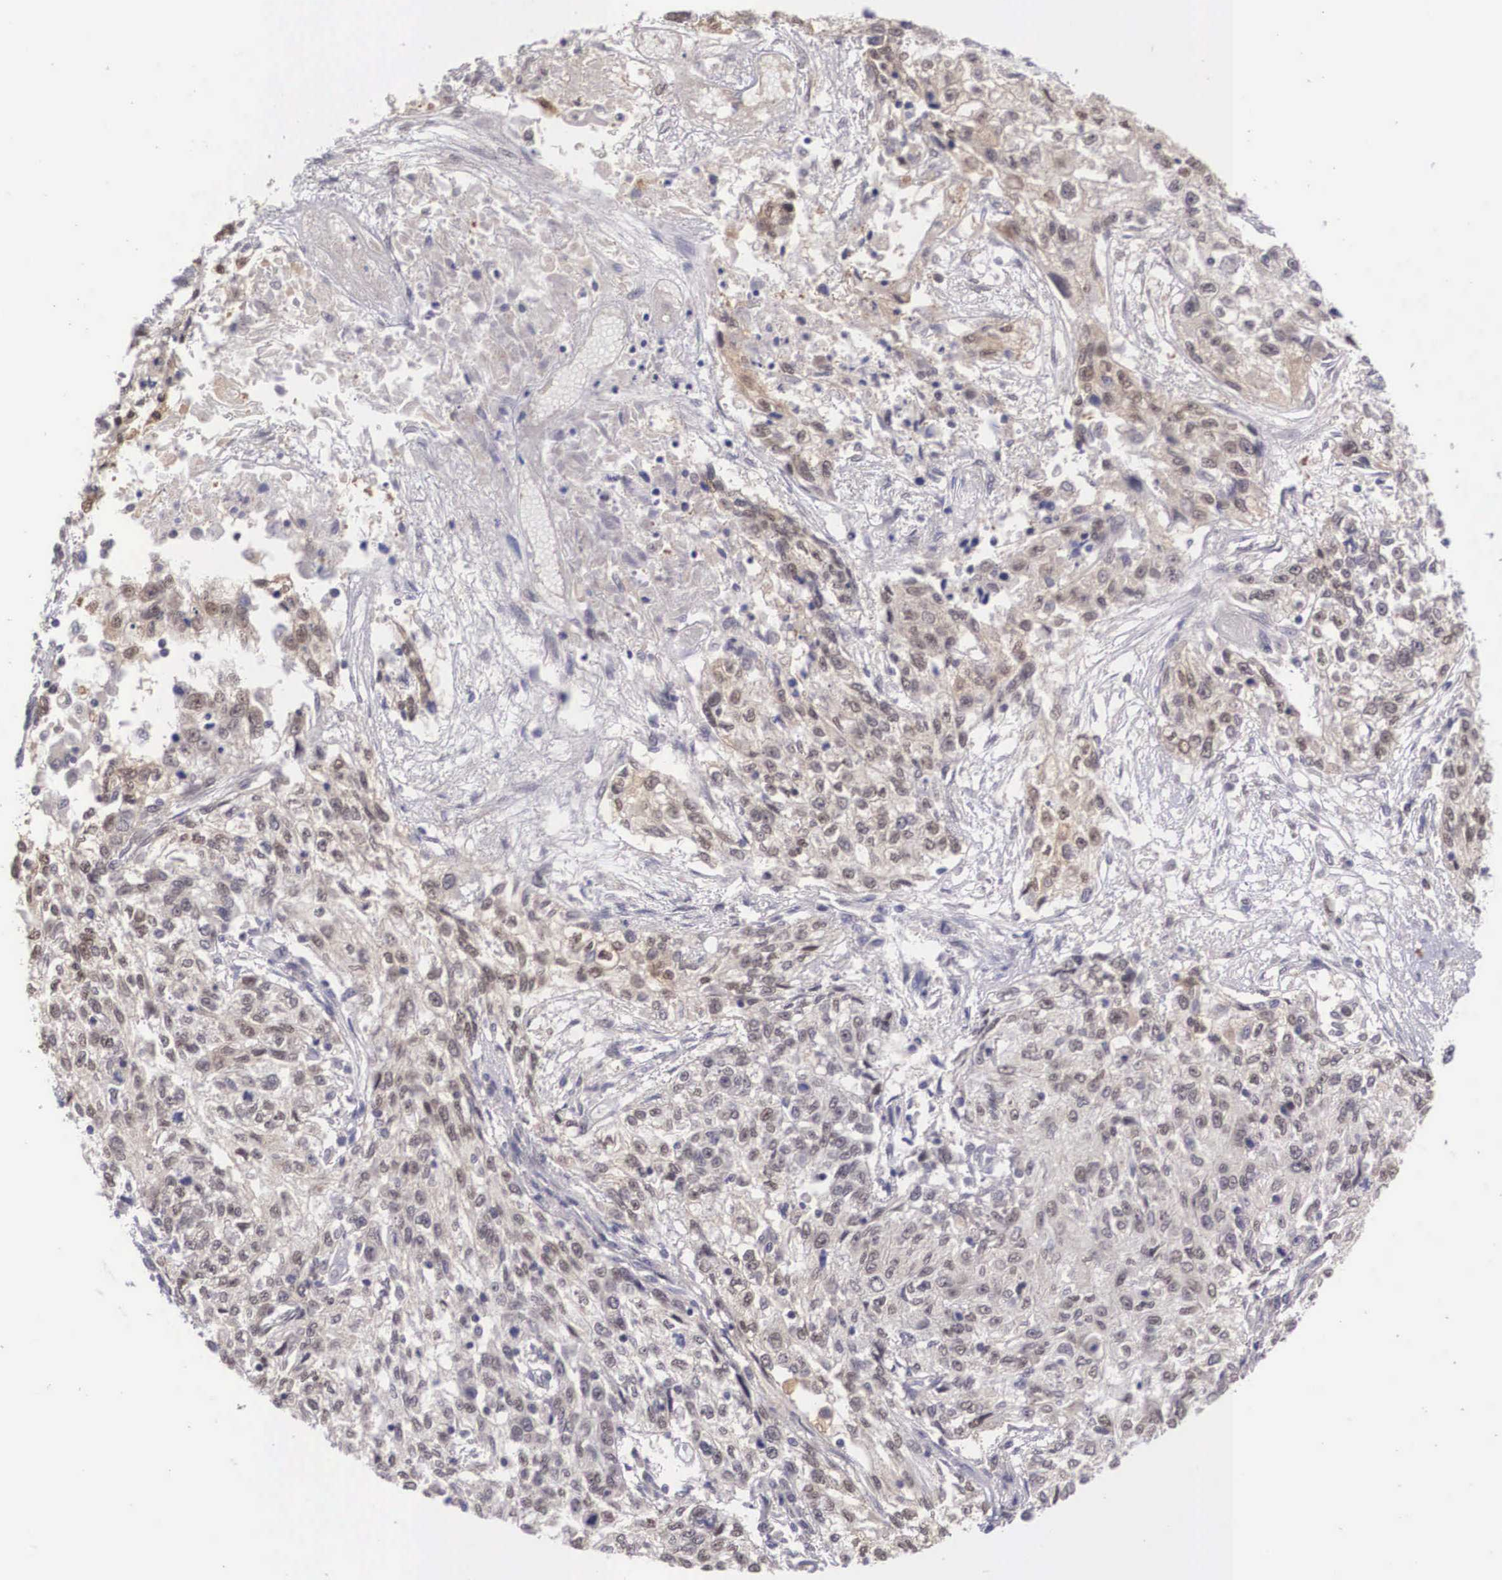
{"staining": {"intensity": "weak", "quantity": "25%-75%", "location": "cytoplasmic/membranous,nuclear"}, "tissue": "cervical cancer", "cell_type": "Tumor cells", "image_type": "cancer", "snomed": [{"axis": "morphology", "description": "Squamous cell carcinoma, NOS"}, {"axis": "topography", "description": "Cervix"}], "caption": "IHC (DAB) staining of squamous cell carcinoma (cervical) exhibits weak cytoplasmic/membranous and nuclear protein expression in approximately 25%-75% of tumor cells.", "gene": "NINL", "patient": {"sex": "female", "age": 57}}